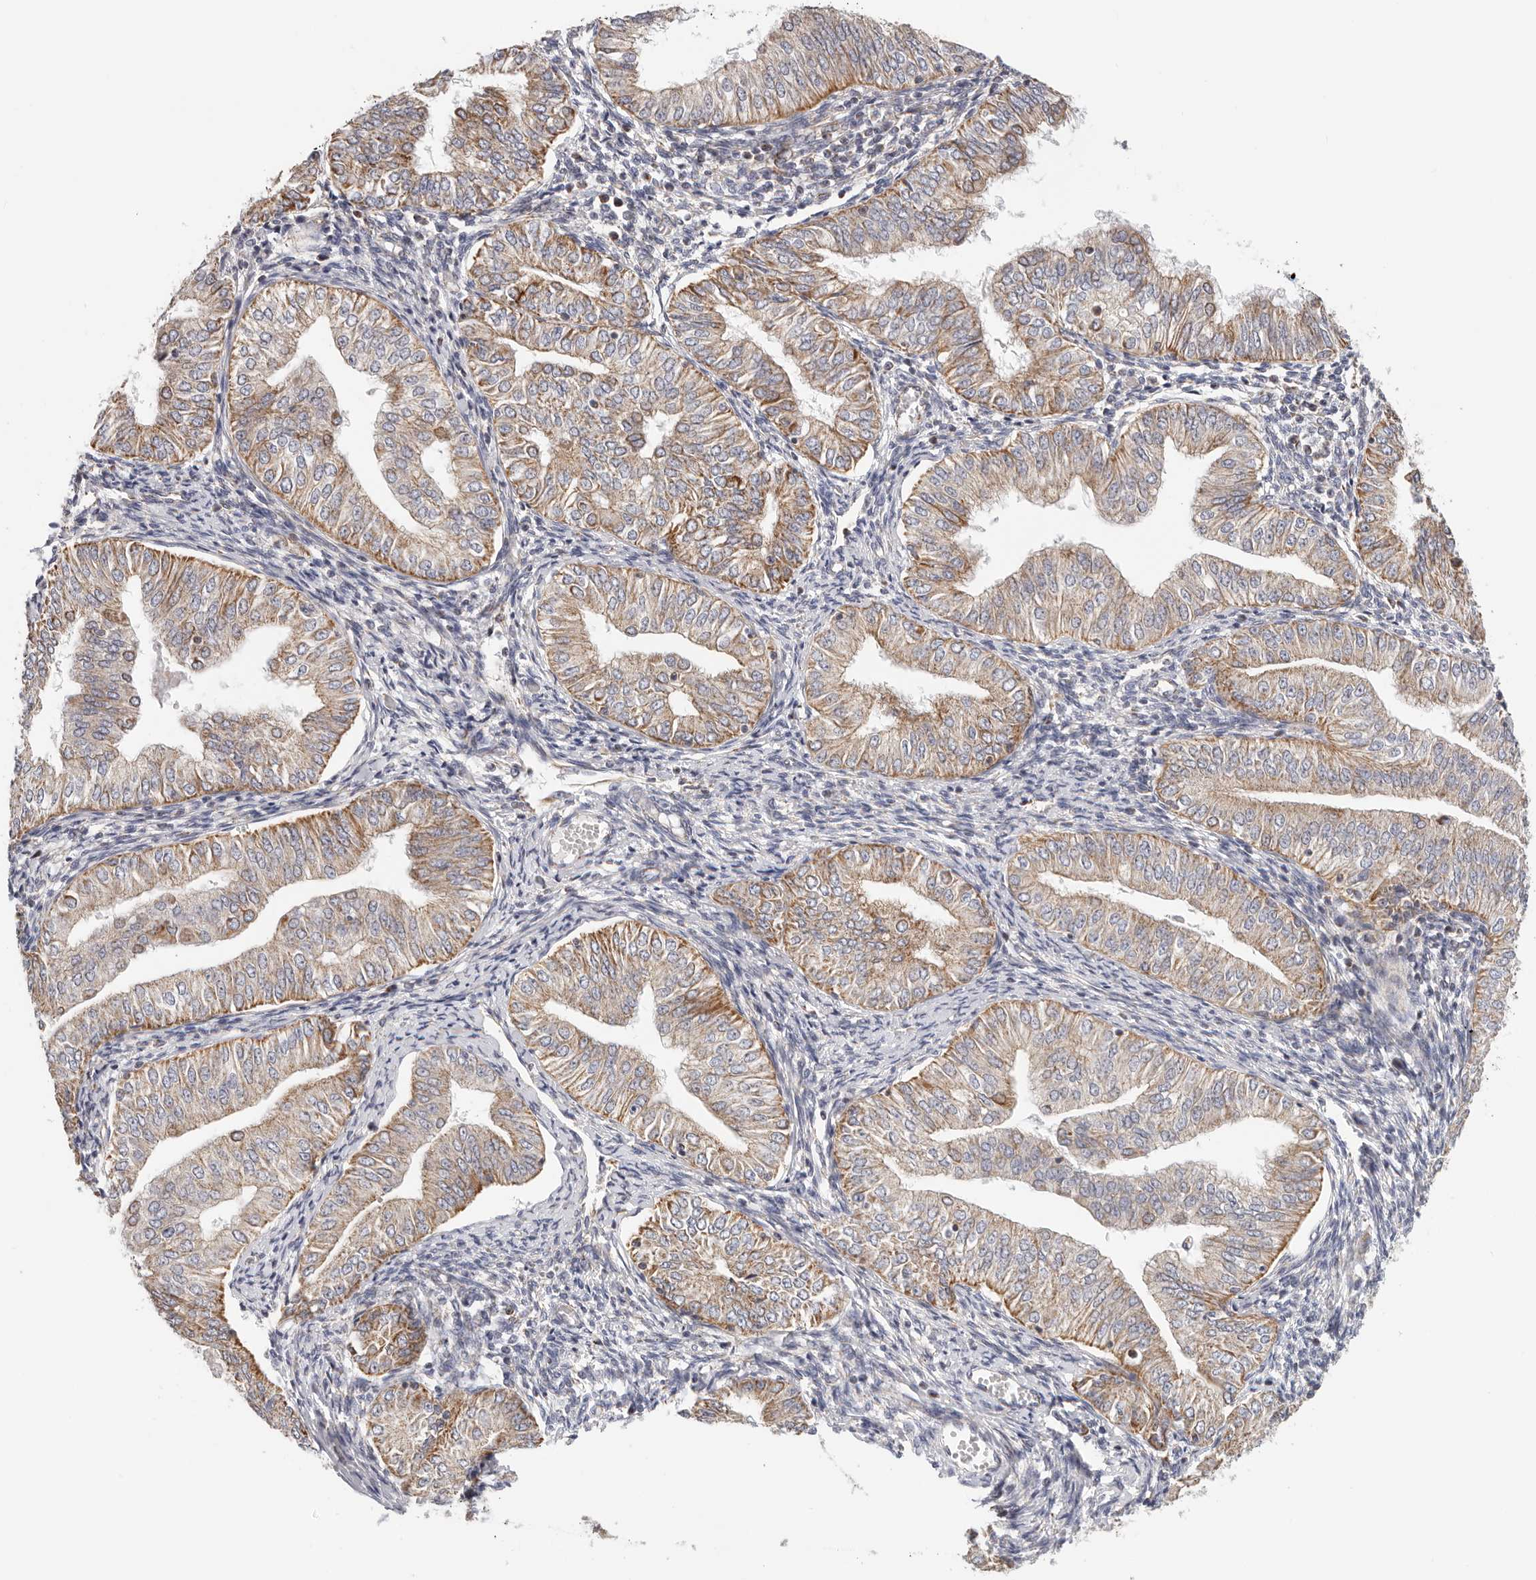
{"staining": {"intensity": "moderate", "quantity": ">75%", "location": "cytoplasmic/membranous"}, "tissue": "endometrial cancer", "cell_type": "Tumor cells", "image_type": "cancer", "snomed": [{"axis": "morphology", "description": "Normal tissue, NOS"}, {"axis": "morphology", "description": "Adenocarcinoma, NOS"}, {"axis": "topography", "description": "Endometrium"}], "caption": "This is an image of IHC staining of endometrial cancer, which shows moderate staining in the cytoplasmic/membranous of tumor cells.", "gene": "AFDN", "patient": {"sex": "female", "age": 53}}